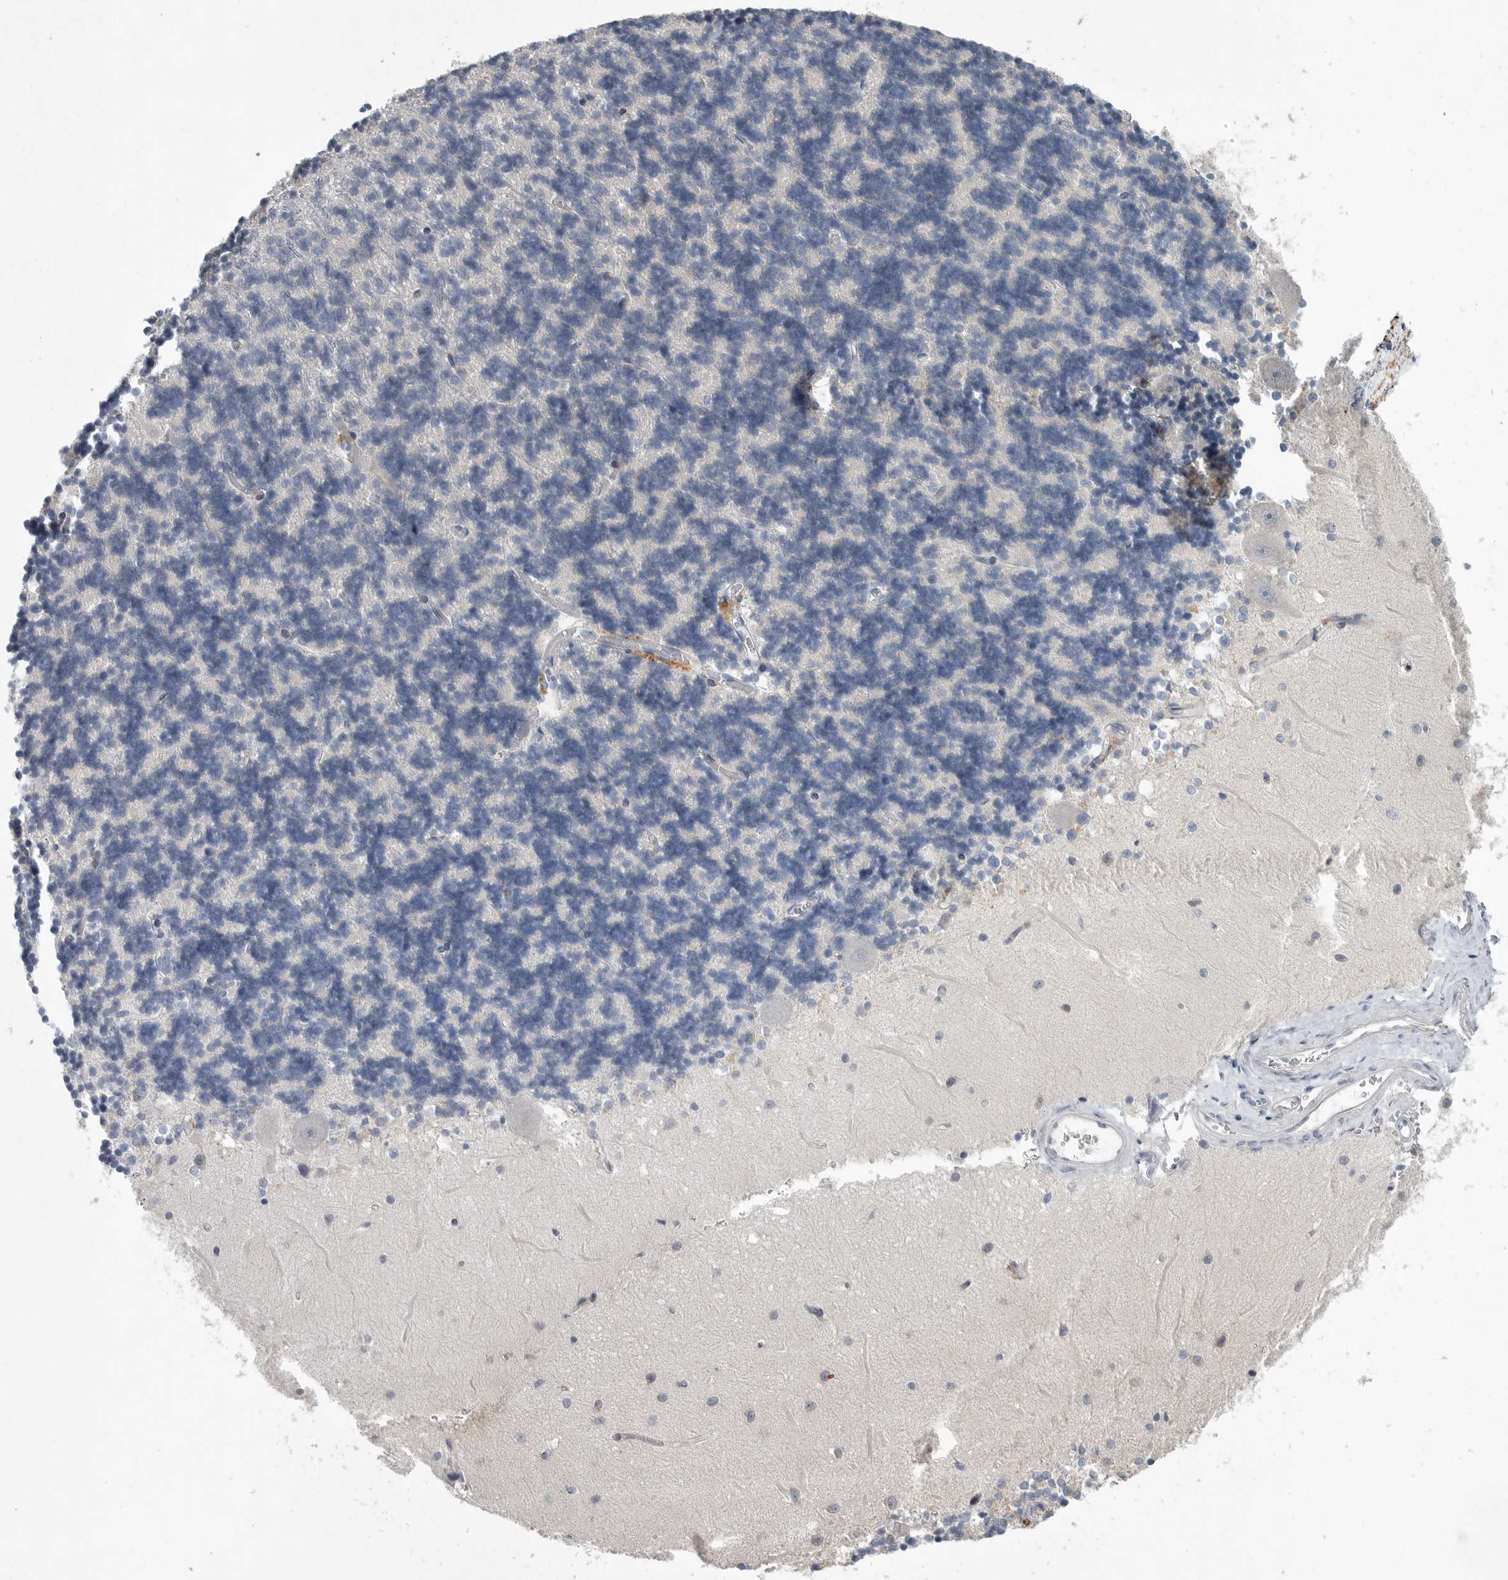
{"staining": {"intensity": "negative", "quantity": "none", "location": "none"}, "tissue": "cerebellum", "cell_type": "Cells in granular layer", "image_type": "normal", "snomed": [{"axis": "morphology", "description": "Normal tissue, NOS"}, {"axis": "topography", "description": "Cerebellum"}], "caption": "Immunohistochemistry (IHC) of benign human cerebellum displays no positivity in cells in granular layer.", "gene": "MINPP1", "patient": {"sex": "male", "age": 37}}